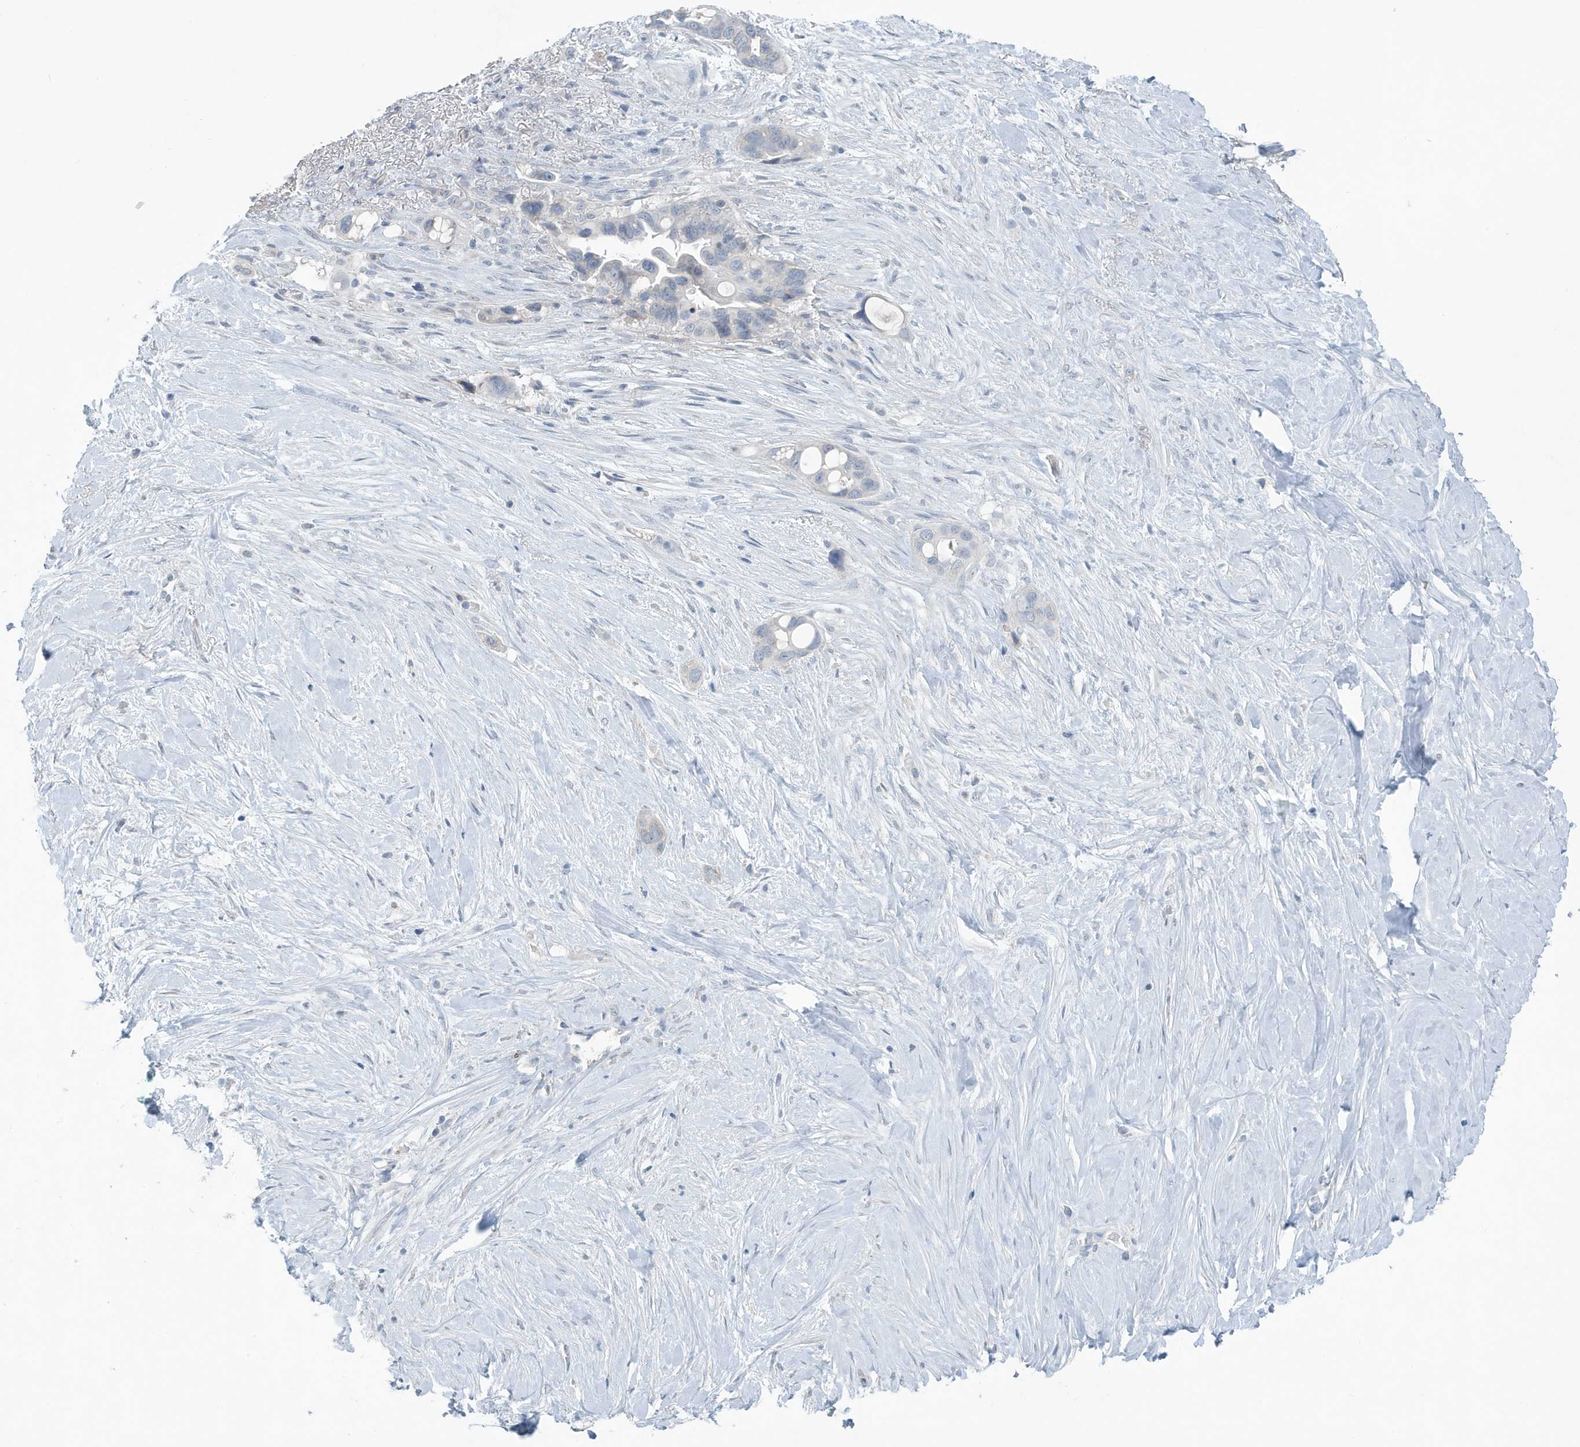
{"staining": {"intensity": "negative", "quantity": "none", "location": "none"}, "tissue": "pancreatic cancer", "cell_type": "Tumor cells", "image_type": "cancer", "snomed": [{"axis": "morphology", "description": "Adenocarcinoma, NOS"}, {"axis": "topography", "description": "Pancreas"}], "caption": "This is a photomicrograph of immunohistochemistry (IHC) staining of pancreatic cancer, which shows no expression in tumor cells. (DAB (3,3'-diaminobenzidine) immunohistochemistry with hematoxylin counter stain).", "gene": "UGT2B4", "patient": {"sex": "female", "age": 72}}